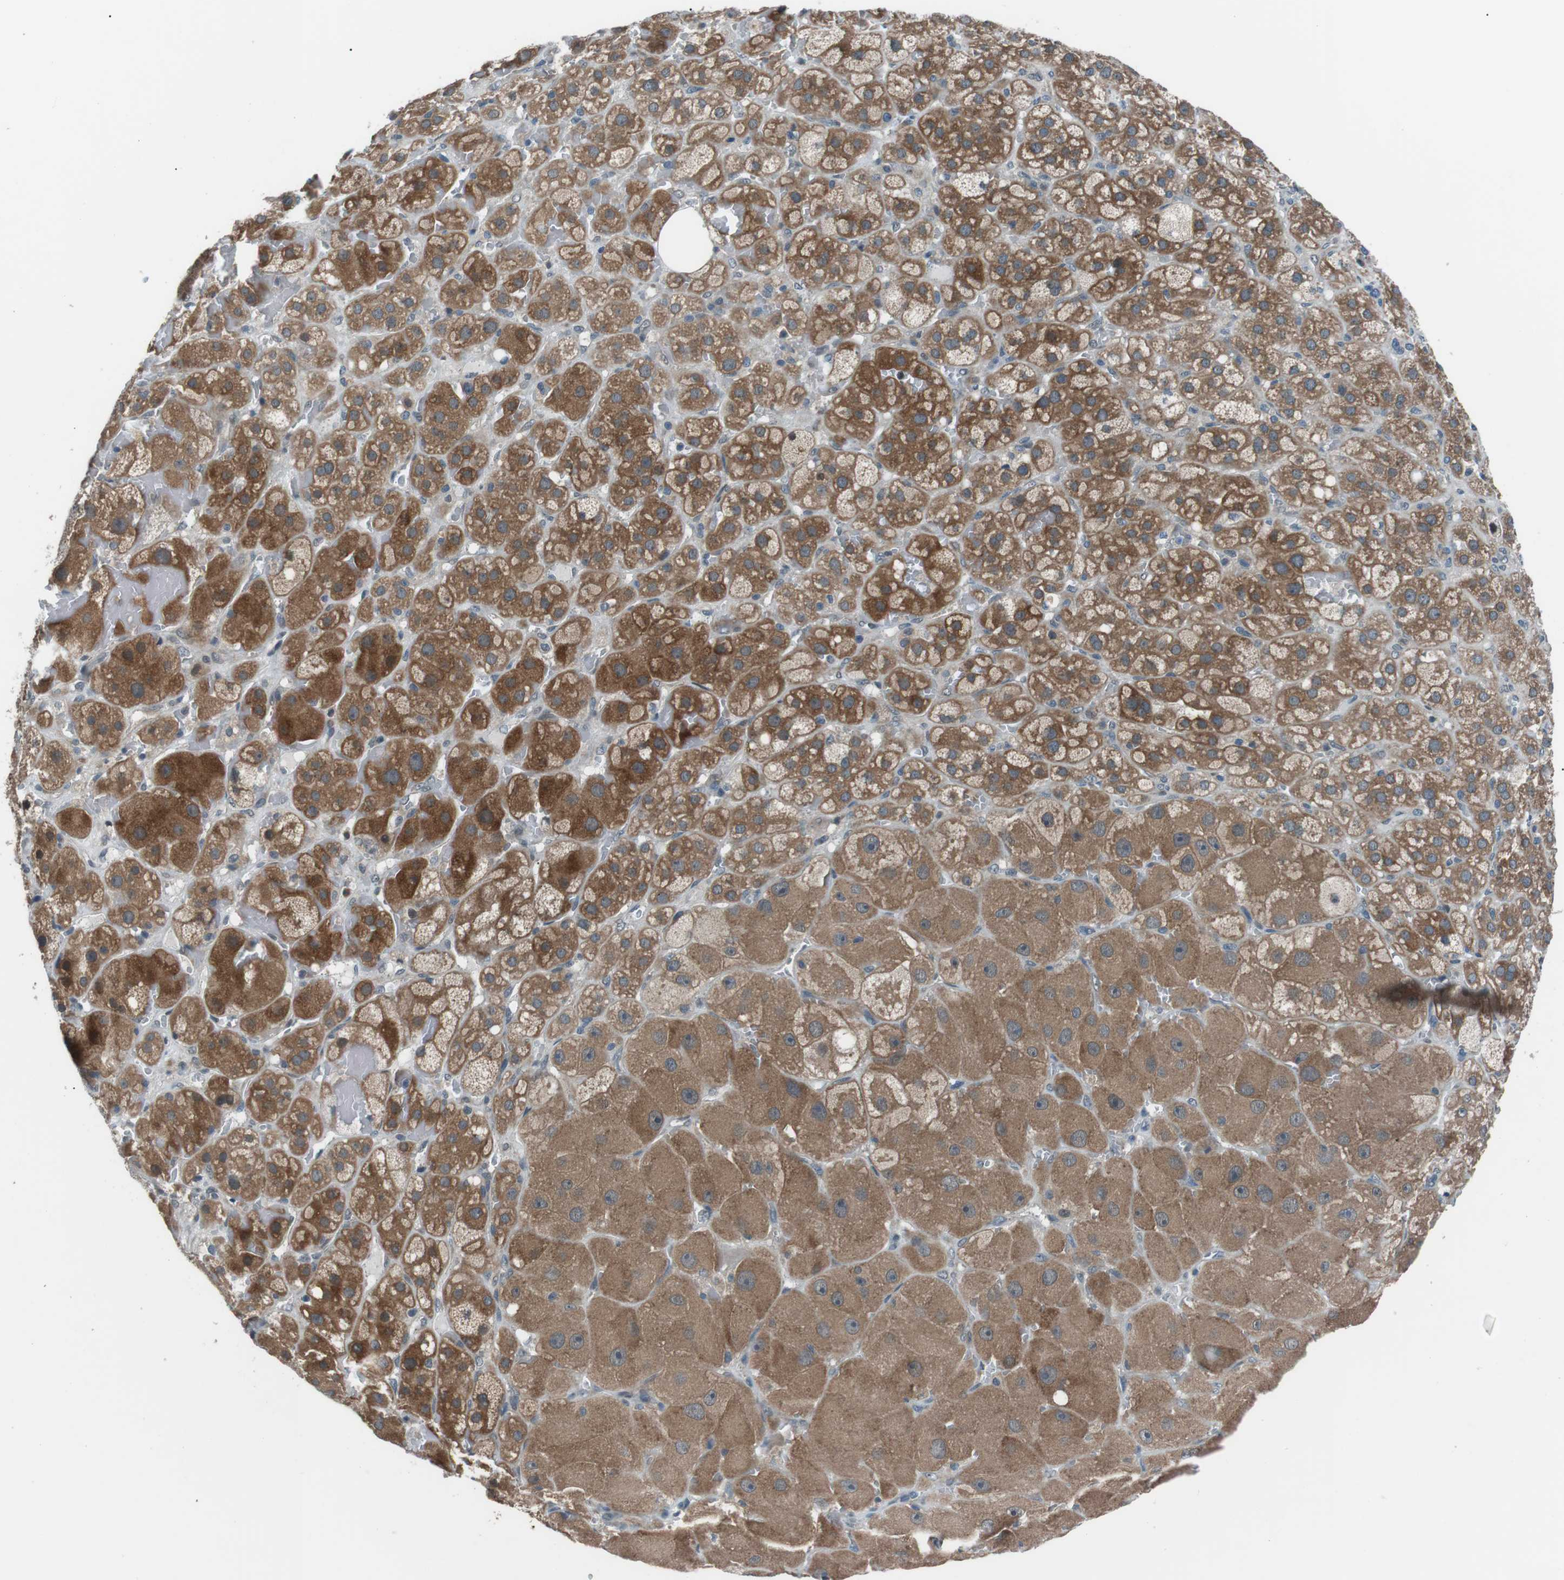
{"staining": {"intensity": "moderate", "quantity": ">75%", "location": "cytoplasmic/membranous"}, "tissue": "adrenal gland", "cell_type": "Glandular cells", "image_type": "normal", "snomed": [{"axis": "morphology", "description": "Normal tissue, NOS"}, {"axis": "topography", "description": "Adrenal gland"}], "caption": "Benign adrenal gland exhibits moderate cytoplasmic/membranous staining in approximately >75% of glandular cells, visualized by immunohistochemistry. The protein is shown in brown color, while the nuclei are stained blue.", "gene": "LRIG2", "patient": {"sex": "female", "age": 47}}